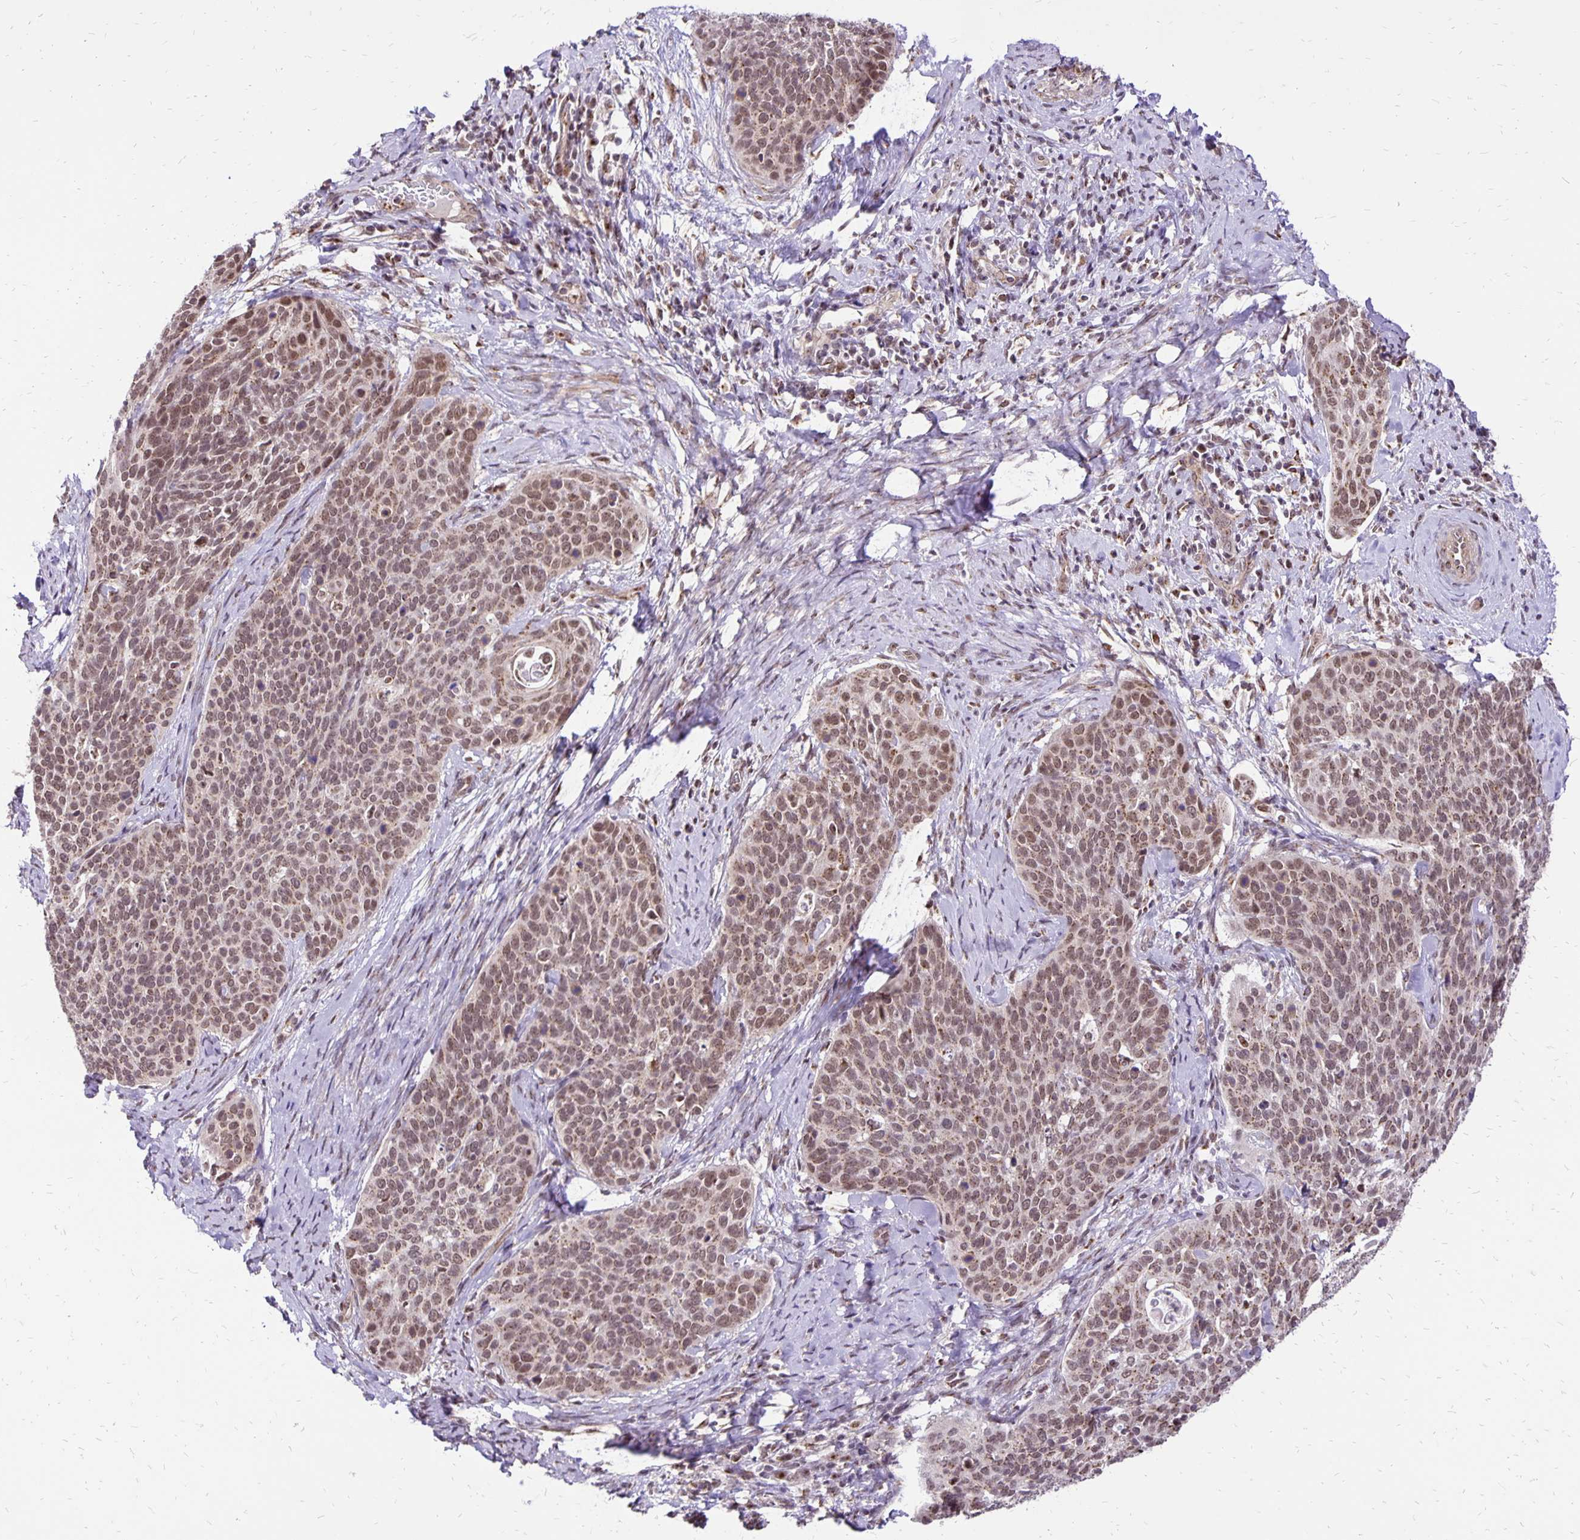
{"staining": {"intensity": "moderate", "quantity": "25%-75%", "location": "cytoplasmic/membranous,nuclear"}, "tissue": "cervical cancer", "cell_type": "Tumor cells", "image_type": "cancer", "snomed": [{"axis": "morphology", "description": "Squamous cell carcinoma, NOS"}, {"axis": "topography", "description": "Cervix"}], "caption": "This is an image of IHC staining of squamous cell carcinoma (cervical), which shows moderate positivity in the cytoplasmic/membranous and nuclear of tumor cells.", "gene": "GOLGA5", "patient": {"sex": "female", "age": 69}}